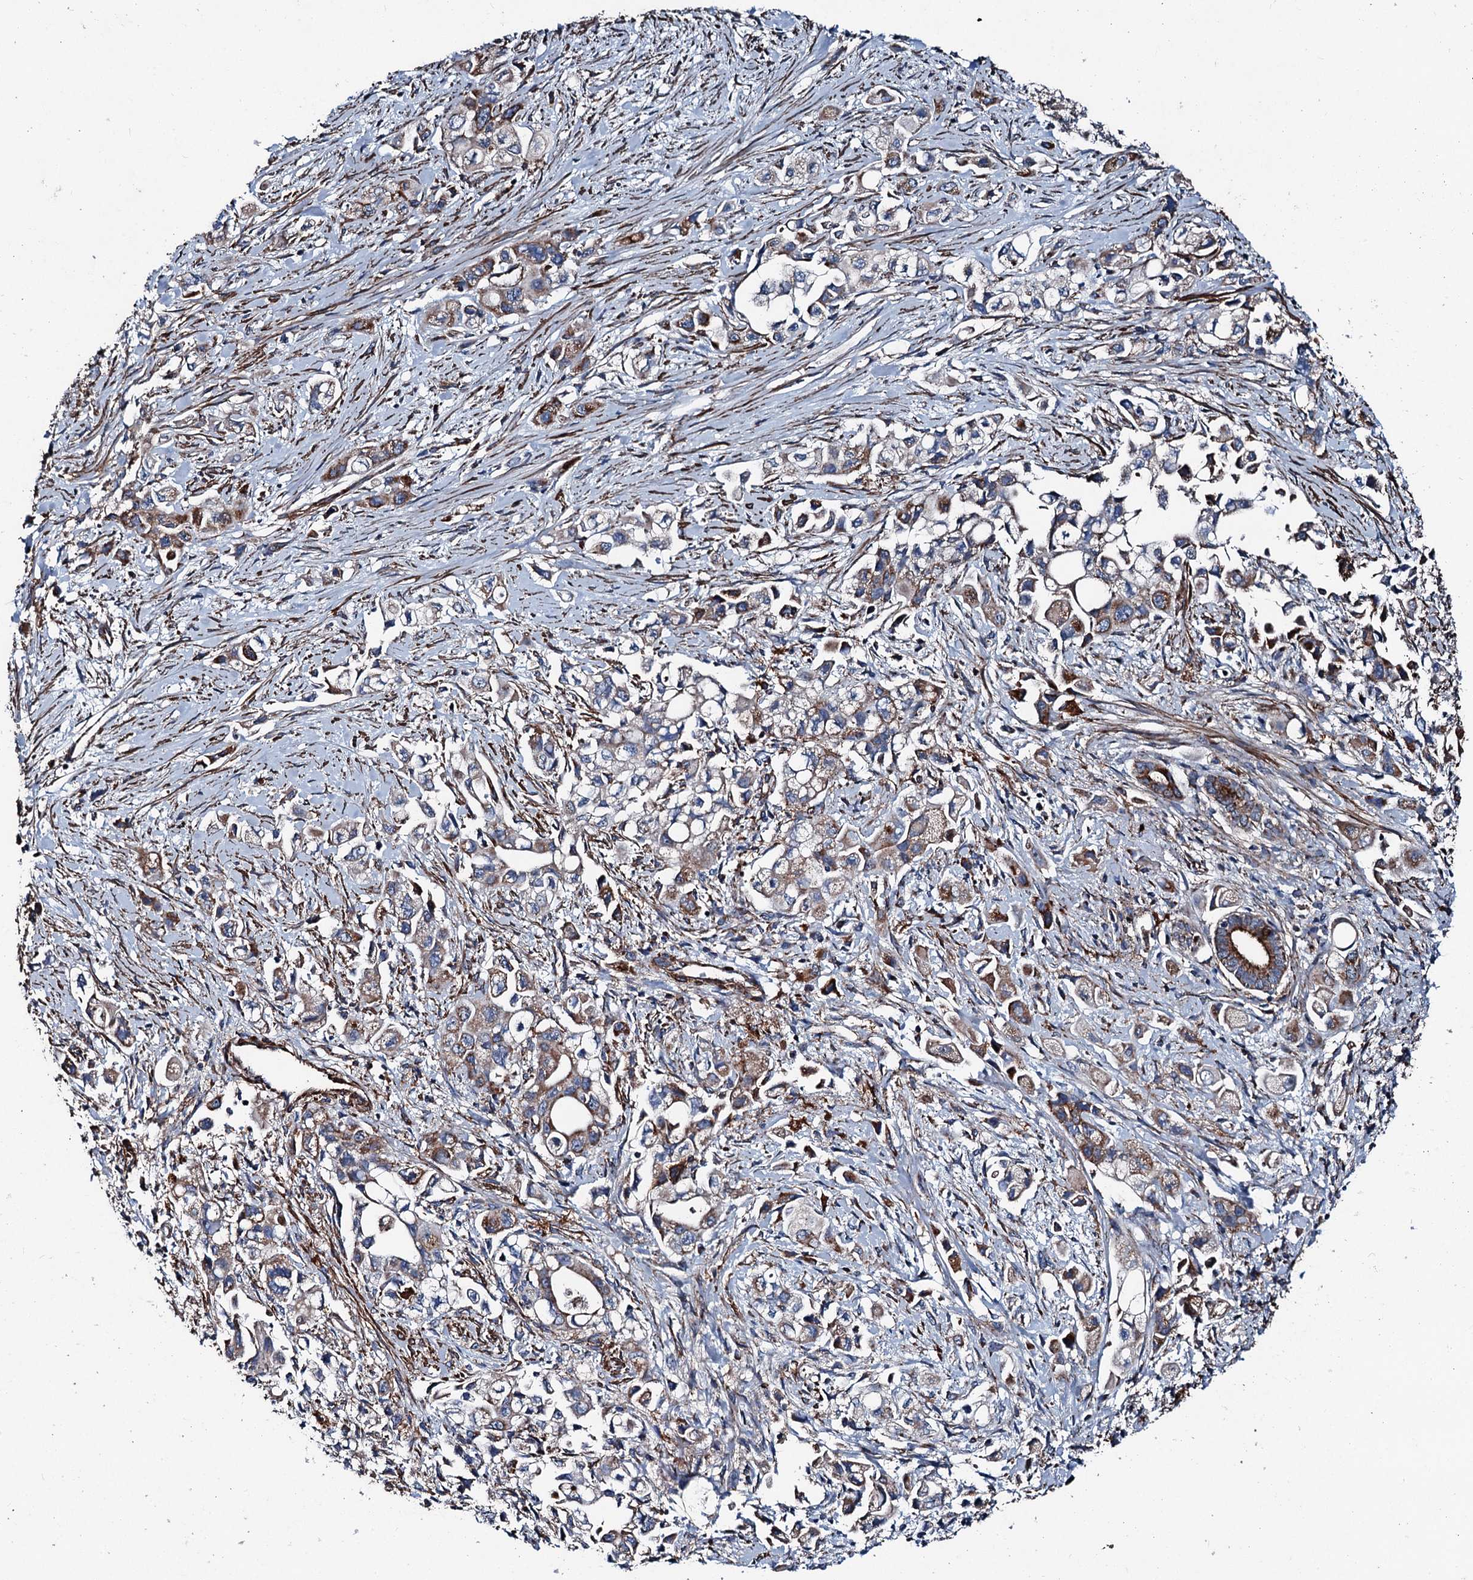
{"staining": {"intensity": "strong", "quantity": "25%-75%", "location": "cytoplasmic/membranous"}, "tissue": "pancreatic cancer", "cell_type": "Tumor cells", "image_type": "cancer", "snomed": [{"axis": "morphology", "description": "Adenocarcinoma, NOS"}, {"axis": "topography", "description": "Pancreas"}], "caption": "Immunohistochemistry staining of adenocarcinoma (pancreatic), which shows high levels of strong cytoplasmic/membranous positivity in about 25%-75% of tumor cells indicating strong cytoplasmic/membranous protein staining. The staining was performed using DAB (brown) for protein detection and nuclei were counterstained in hematoxylin (blue).", "gene": "DDIAS", "patient": {"sex": "female", "age": 66}}